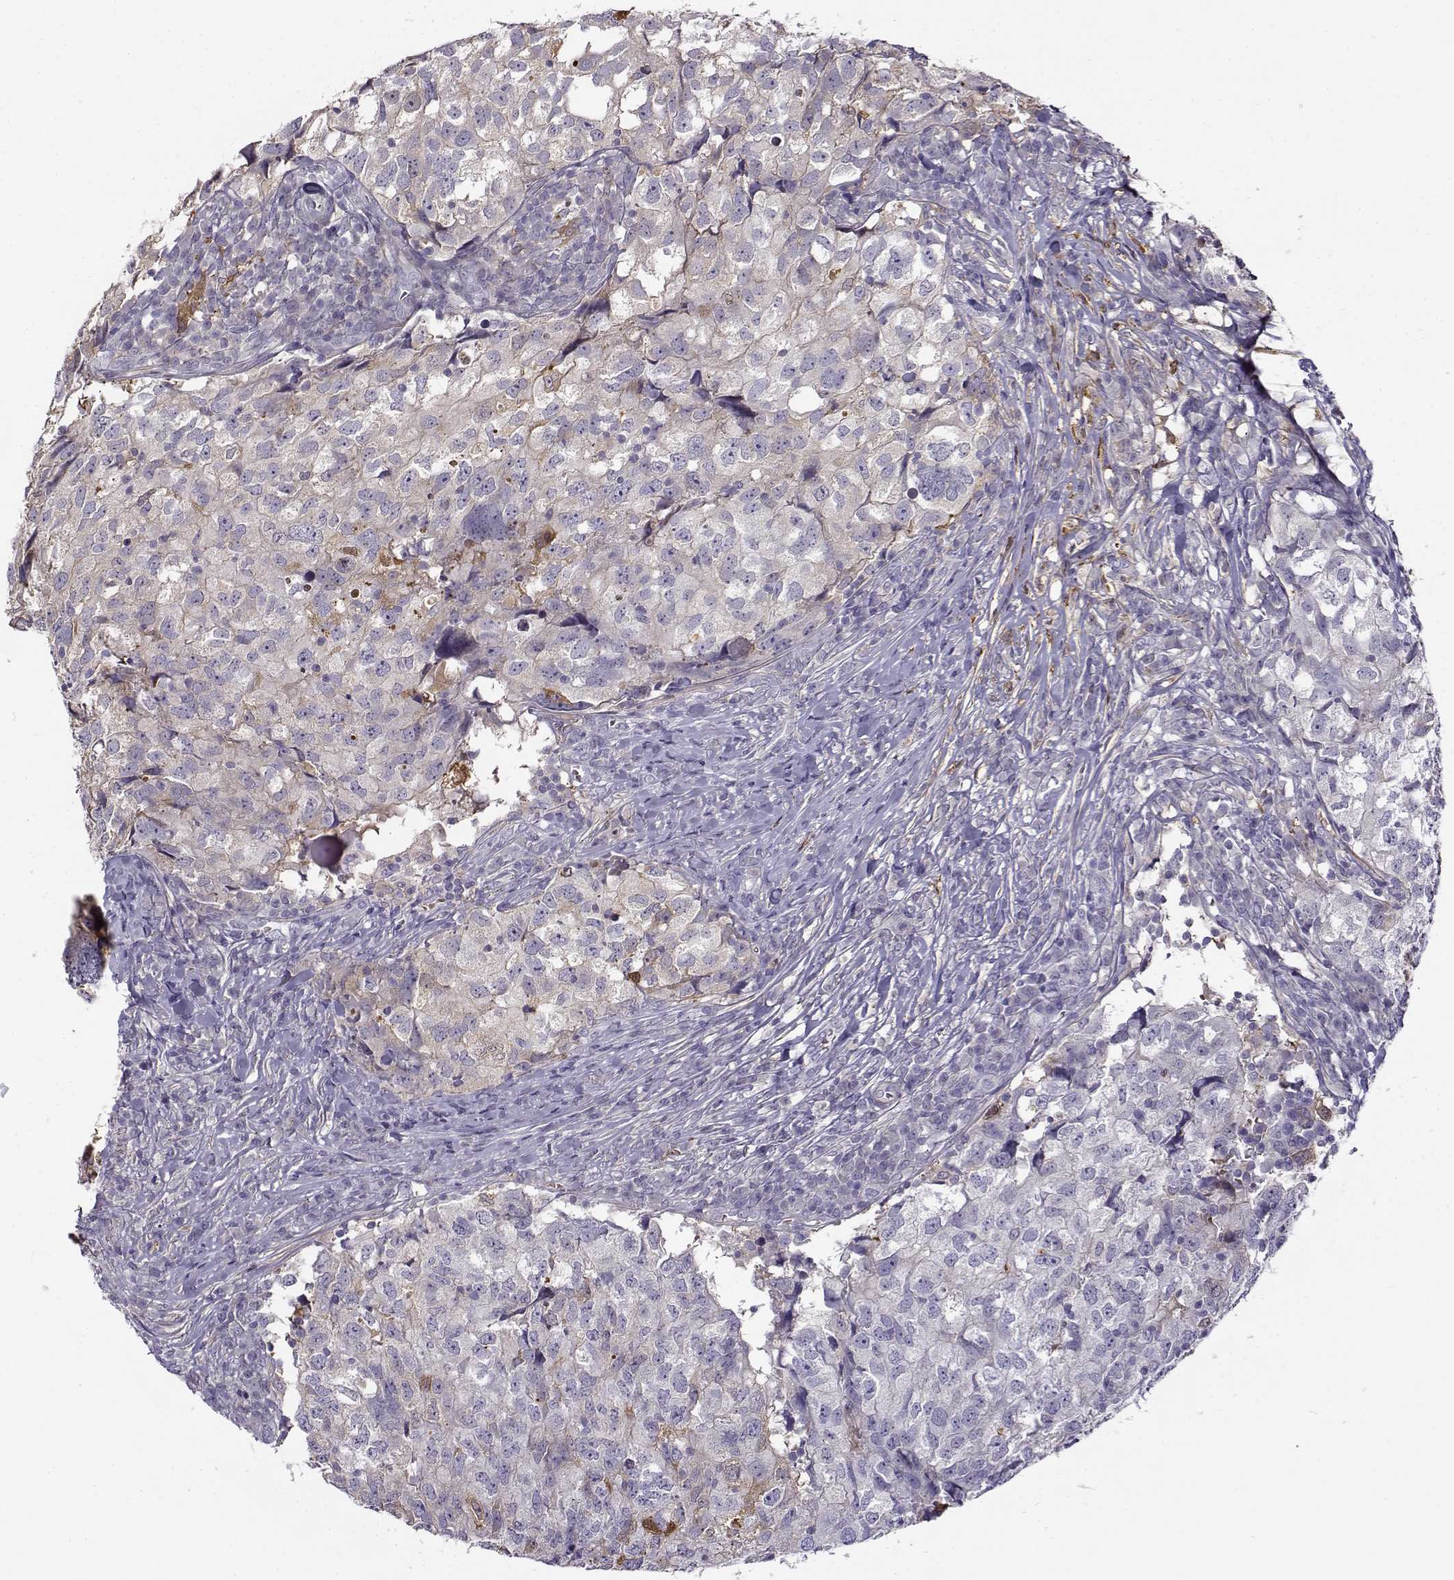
{"staining": {"intensity": "negative", "quantity": "none", "location": "none"}, "tissue": "breast cancer", "cell_type": "Tumor cells", "image_type": "cancer", "snomed": [{"axis": "morphology", "description": "Duct carcinoma"}, {"axis": "topography", "description": "Breast"}], "caption": "There is no significant staining in tumor cells of invasive ductal carcinoma (breast). (IHC, brightfield microscopy, high magnification).", "gene": "UCP3", "patient": {"sex": "female", "age": 30}}